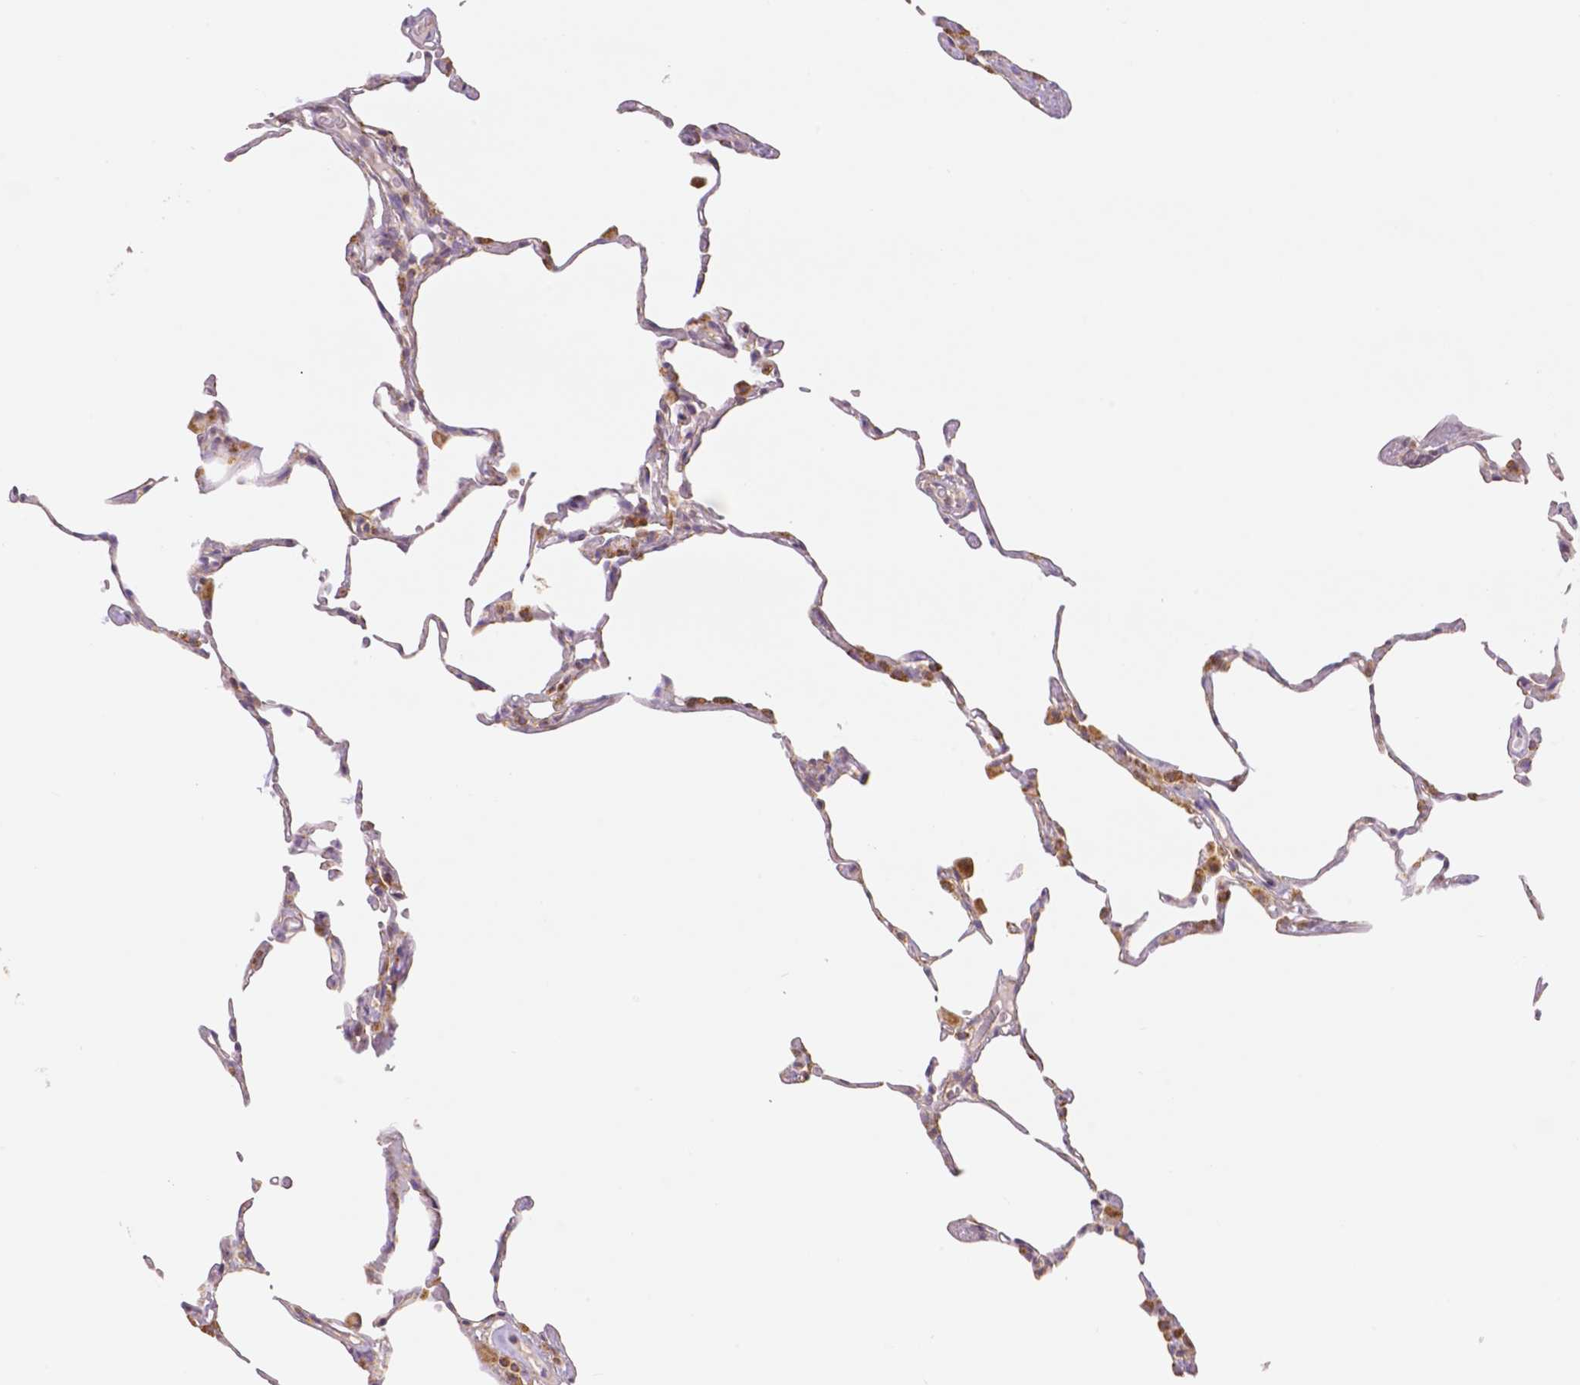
{"staining": {"intensity": "strong", "quantity": "25%-75%", "location": "cytoplasmic/membranous"}, "tissue": "lung", "cell_type": "Alveolar cells", "image_type": "normal", "snomed": [{"axis": "morphology", "description": "Normal tissue, NOS"}, {"axis": "topography", "description": "Lung"}], "caption": "A high-resolution histopathology image shows IHC staining of normal lung, which displays strong cytoplasmic/membranous positivity in about 25%-75% of alveolar cells. (DAB (3,3'-diaminobenzidine) = brown stain, brightfield microscopy at high magnification).", "gene": "RHOT1", "patient": {"sex": "female", "age": 57}}